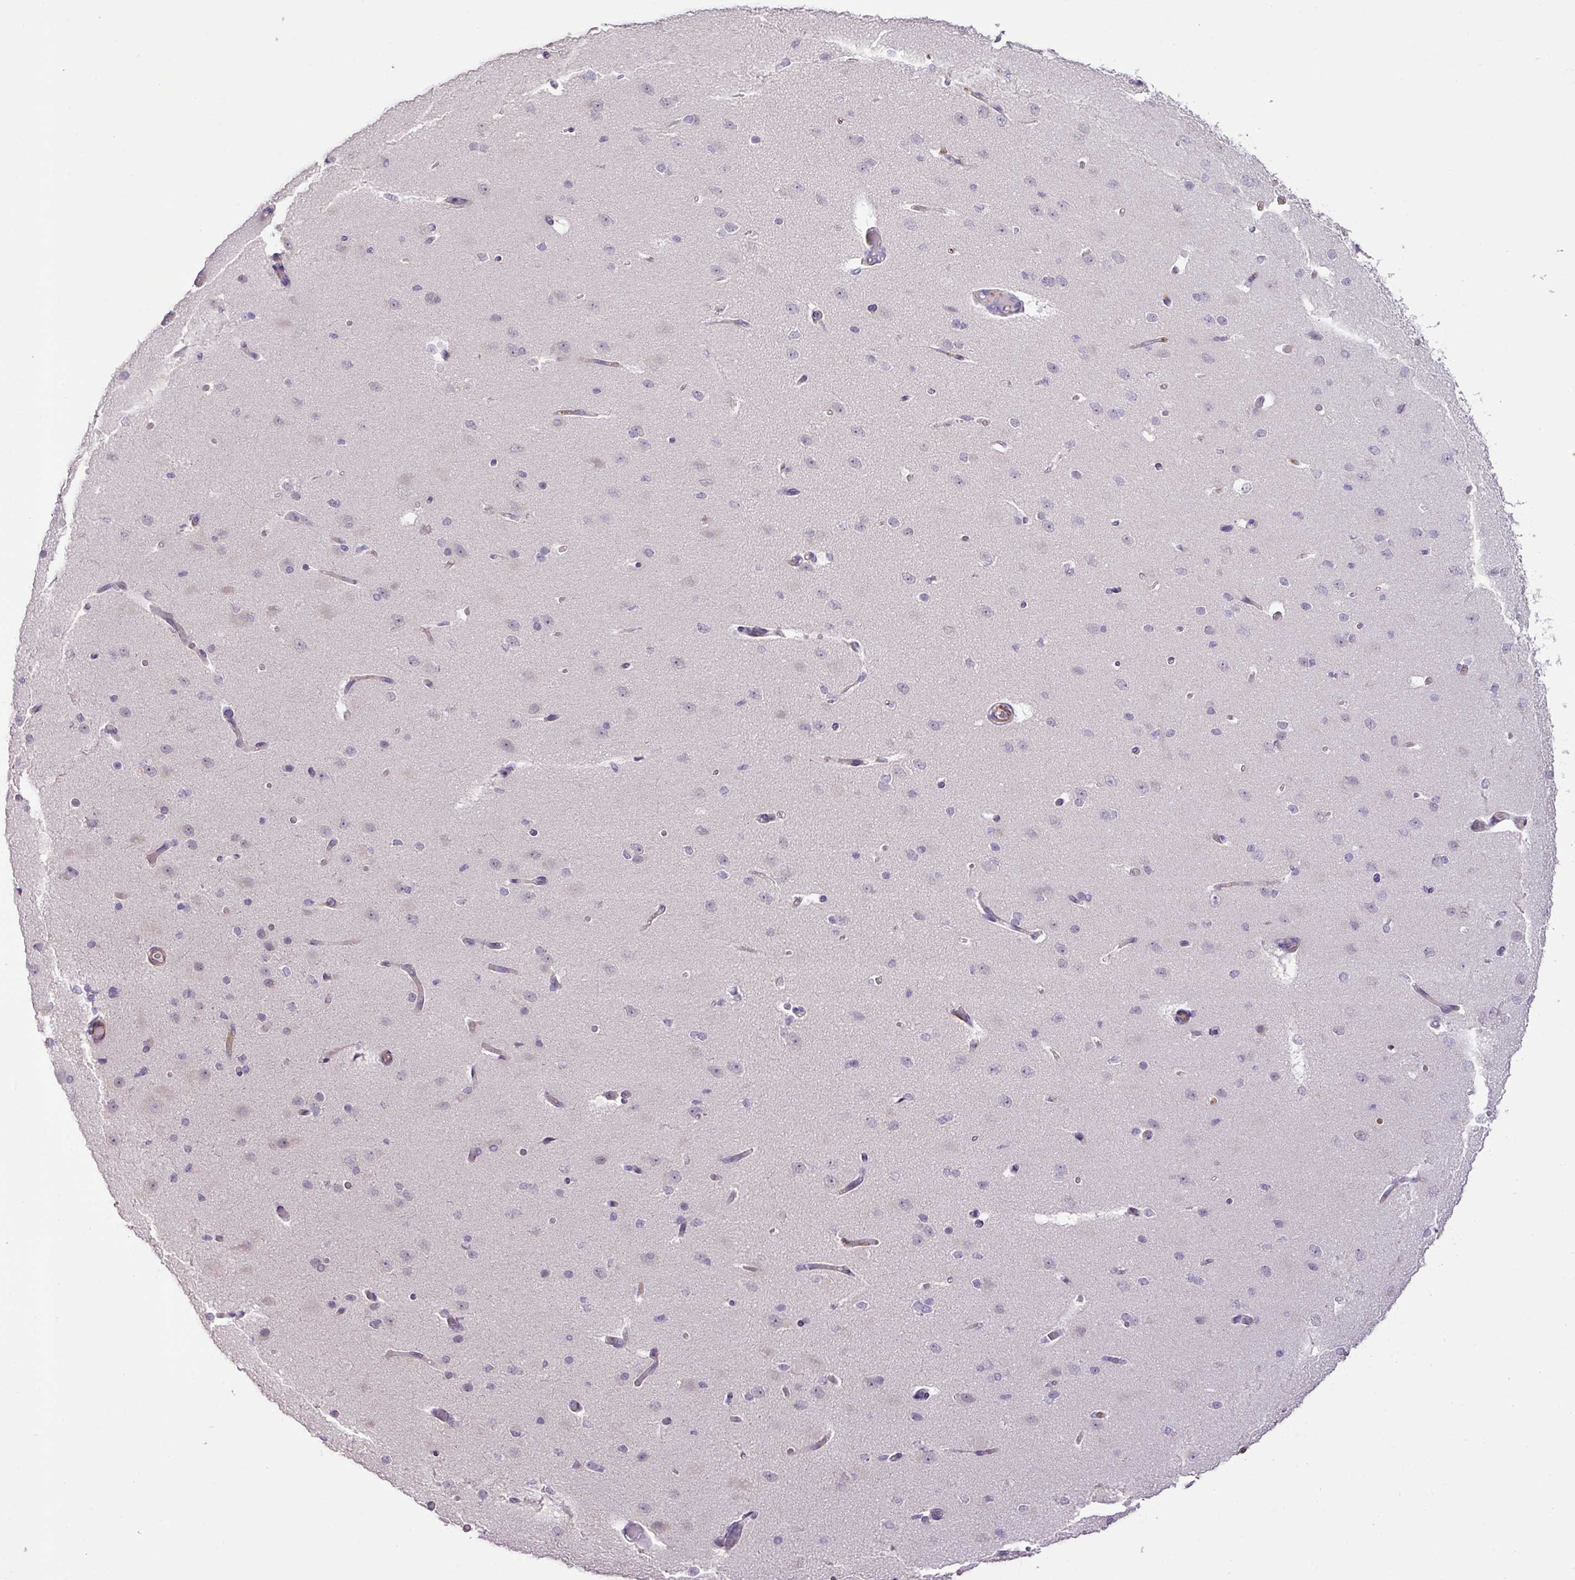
{"staining": {"intensity": "weak", "quantity": "<25%", "location": "cytoplasmic/membranous"}, "tissue": "cerebral cortex", "cell_type": "Endothelial cells", "image_type": "normal", "snomed": [{"axis": "morphology", "description": "Normal tissue, NOS"}, {"axis": "morphology", "description": "Inflammation, NOS"}, {"axis": "topography", "description": "Cerebral cortex"}], "caption": "Unremarkable cerebral cortex was stained to show a protein in brown. There is no significant positivity in endothelial cells. The staining was performed using DAB to visualize the protein expression in brown, while the nuclei were stained in blue with hematoxylin (Magnification: 20x).", "gene": "DIP2A", "patient": {"sex": "male", "age": 6}}